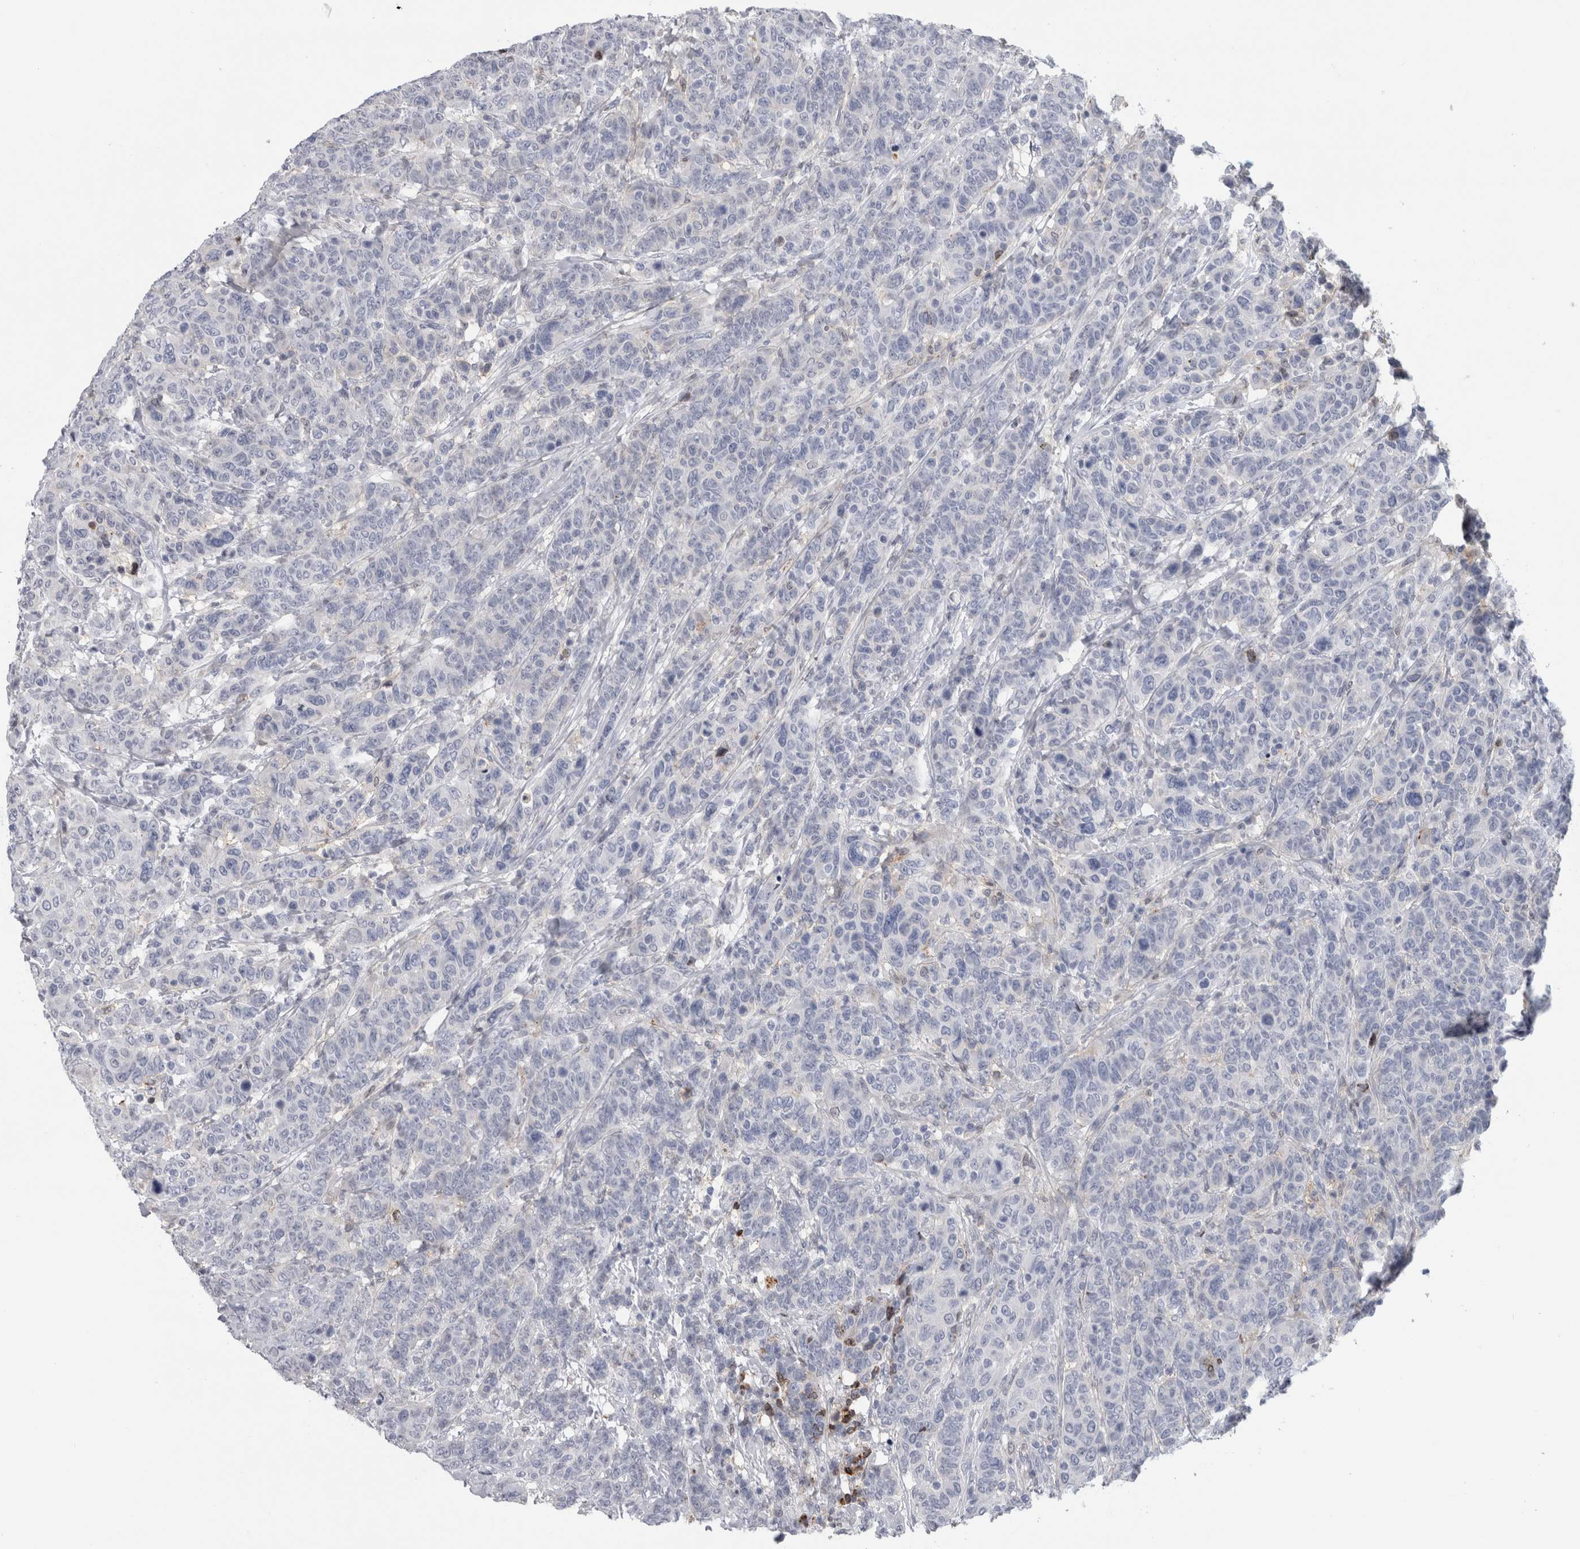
{"staining": {"intensity": "negative", "quantity": "none", "location": "none"}, "tissue": "breast cancer", "cell_type": "Tumor cells", "image_type": "cancer", "snomed": [{"axis": "morphology", "description": "Duct carcinoma"}, {"axis": "topography", "description": "Breast"}], "caption": "Tumor cells show no significant expression in breast invasive ductal carcinoma. (DAB (3,3'-diaminobenzidine) IHC visualized using brightfield microscopy, high magnification).", "gene": "DNAJC24", "patient": {"sex": "female", "age": 37}}